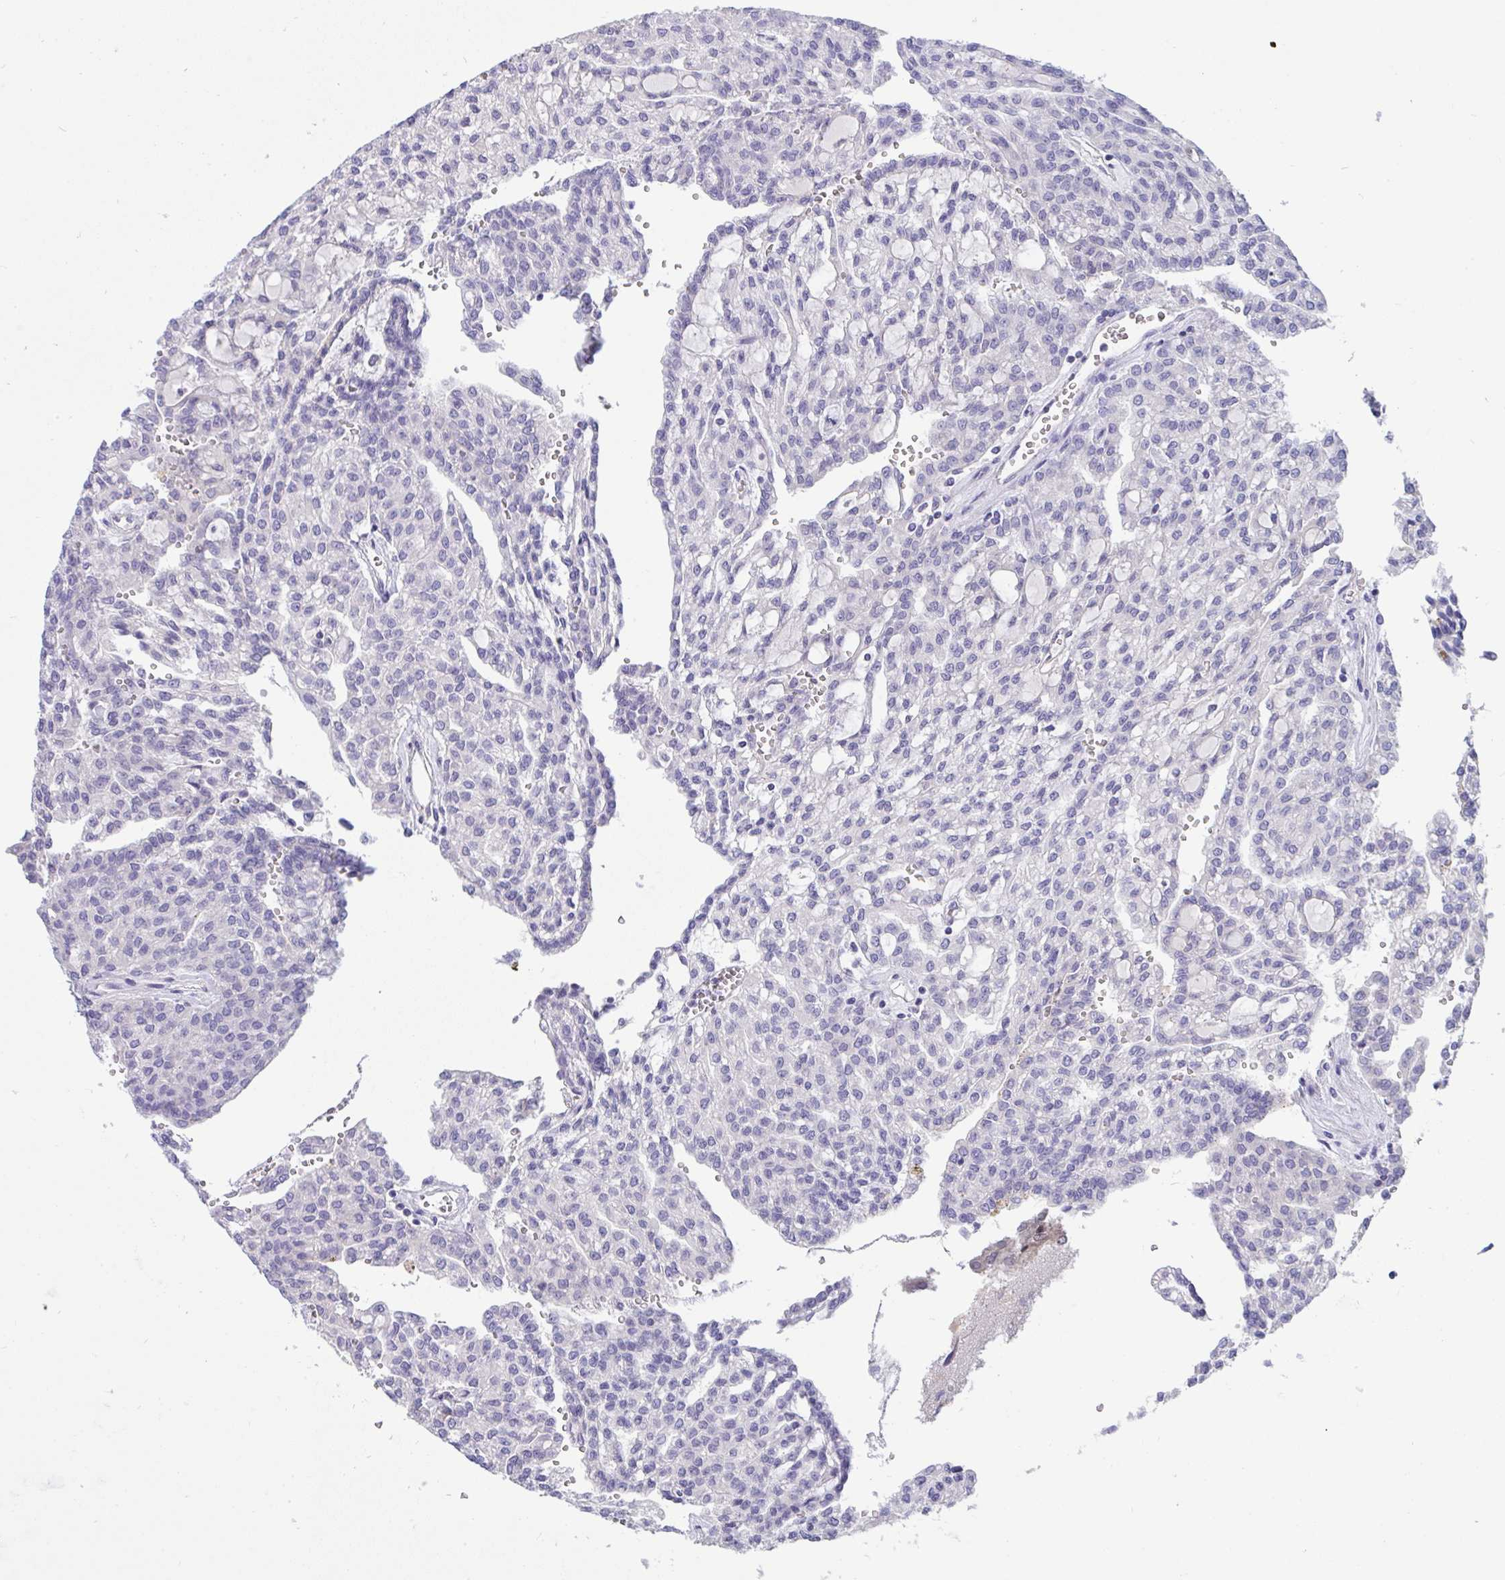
{"staining": {"intensity": "negative", "quantity": "none", "location": "none"}, "tissue": "renal cancer", "cell_type": "Tumor cells", "image_type": "cancer", "snomed": [{"axis": "morphology", "description": "Adenocarcinoma, NOS"}, {"axis": "topography", "description": "Kidney"}], "caption": "Immunohistochemical staining of renal cancer (adenocarcinoma) shows no significant expression in tumor cells. (Brightfield microscopy of DAB immunohistochemistry (IHC) at high magnification).", "gene": "TMEM41A", "patient": {"sex": "male", "age": 63}}